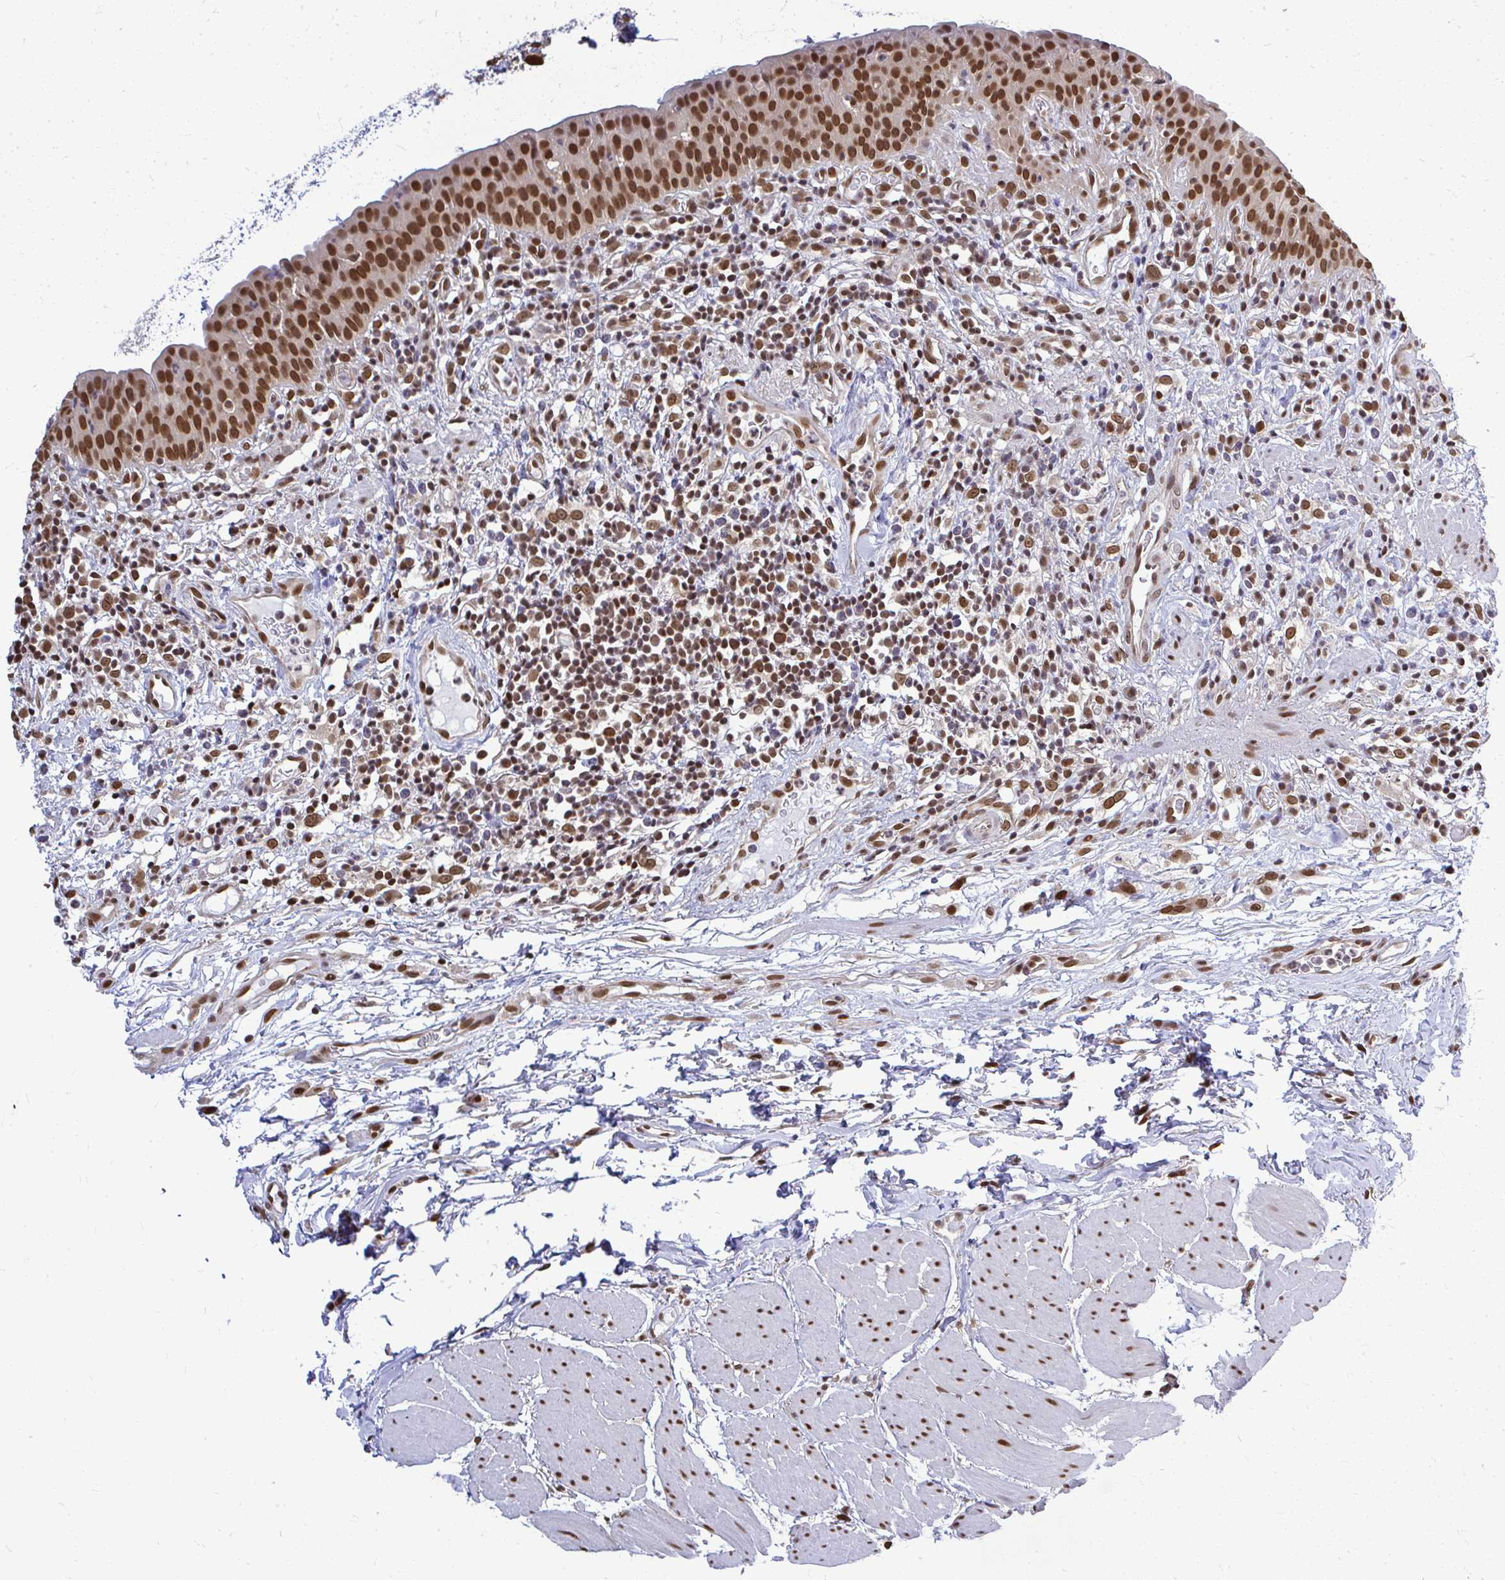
{"staining": {"intensity": "strong", "quantity": ">75%", "location": "nuclear"}, "tissue": "urinary bladder", "cell_type": "Urothelial cells", "image_type": "normal", "snomed": [{"axis": "morphology", "description": "Normal tissue, NOS"}, {"axis": "morphology", "description": "Inflammation, NOS"}, {"axis": "topography", "description": "Urinary bladder"}], "caption": "An immunohistochemistry histopathology image of unremarkable tissue is shown. Protein staining in brown highlights strong nuclear positivity in urinary bladder within urothelial cells. The staining was performed using DAB, with brown indicating positive protein expression. Nuclei are stained blue with hematoxylin.", "gene": "XPO1", "patient": {"sex": "male", "age": 57}}